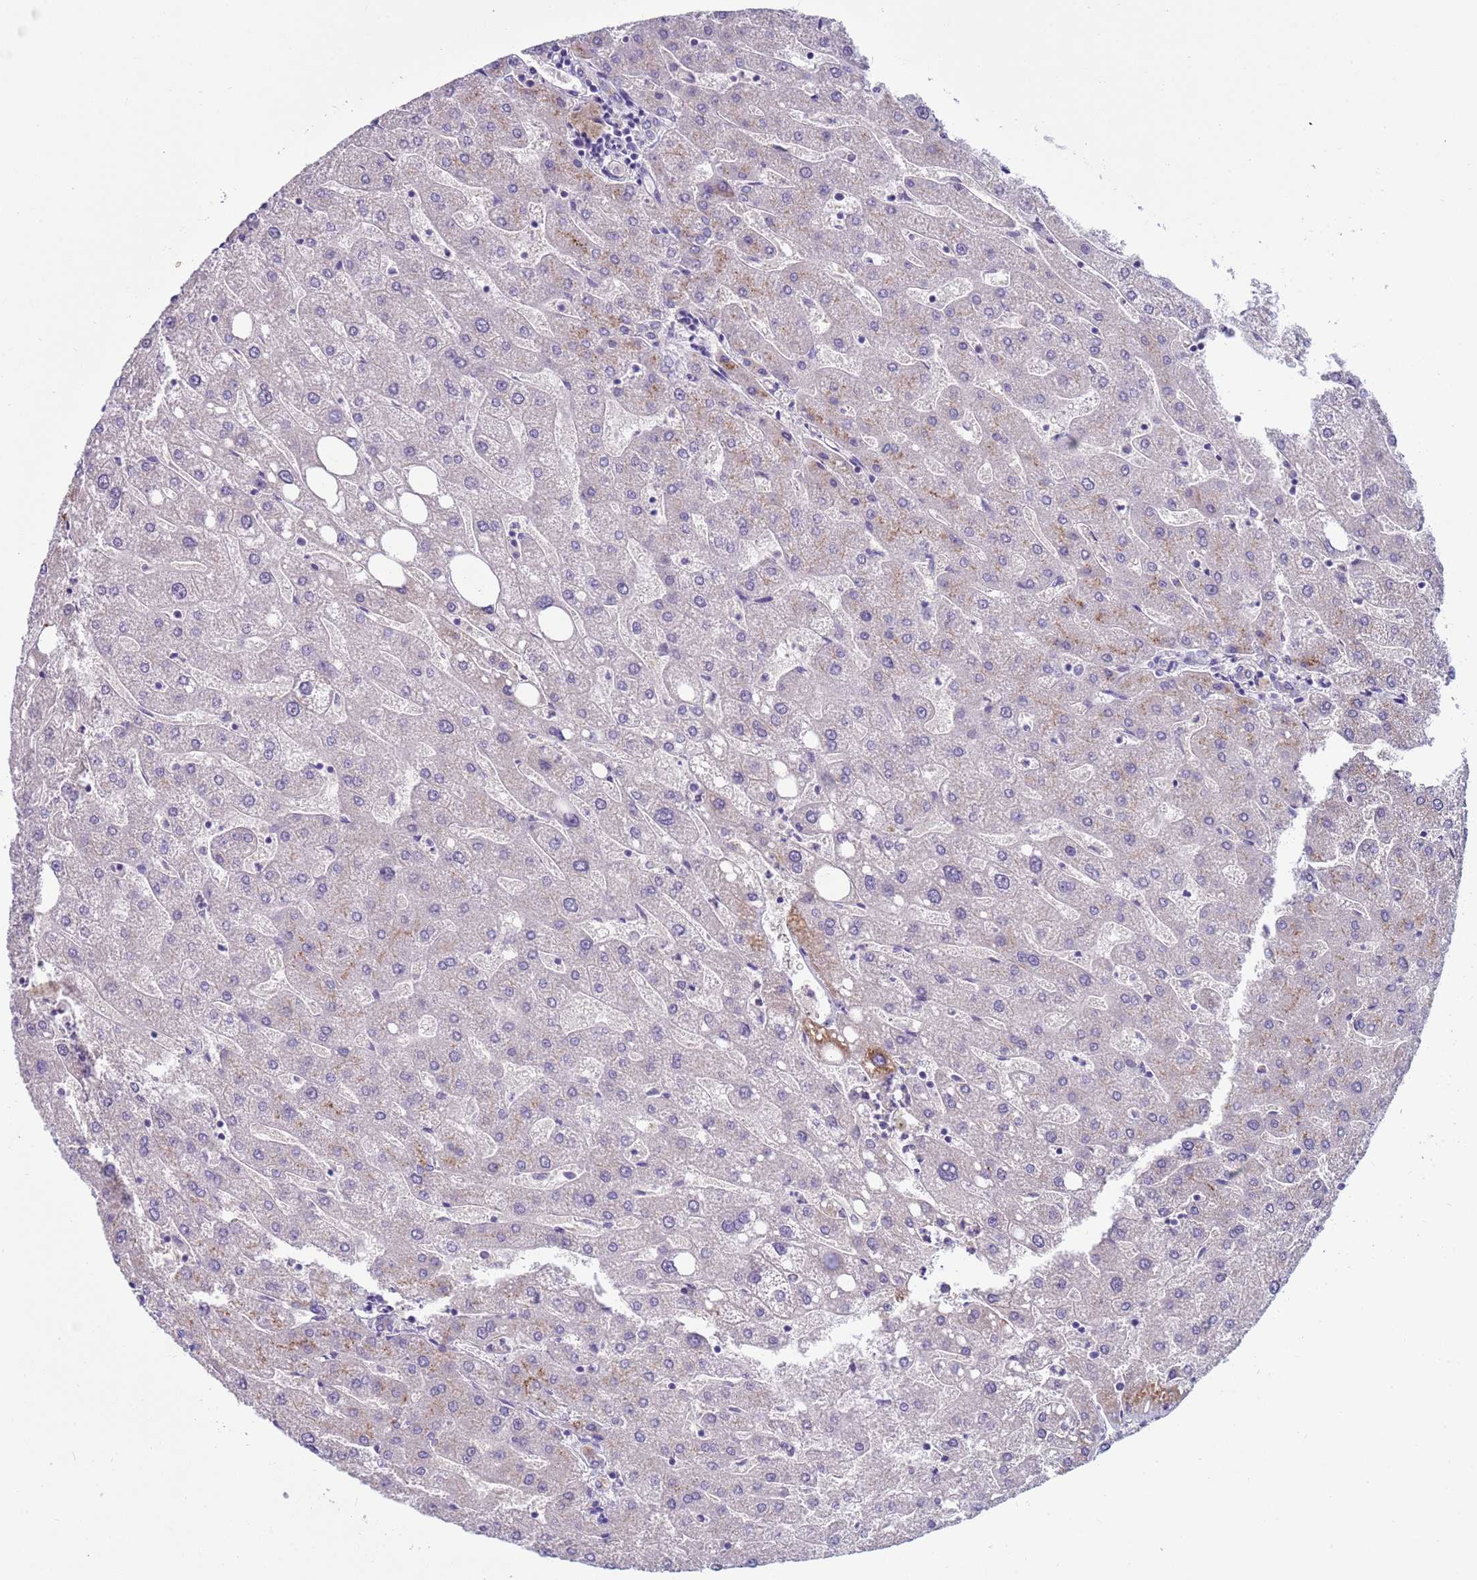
{"staining": {"intensity": "negative", "quantity": "none", "location": "none"}, "tissue": "liver", "cell_type": "Cholangiocytes", "image_type": "normal", "snomed": [{"axis": "morphology", "description": "Normal tissue, NOS"}, {"axis": "topography", "description": "Liver"}], "caption": "An image of liver stained for a protein shows no brown staining in cholangiocytes.", "gene": "TRIM51G", "patient": {"sex": "male", "age": 67}}